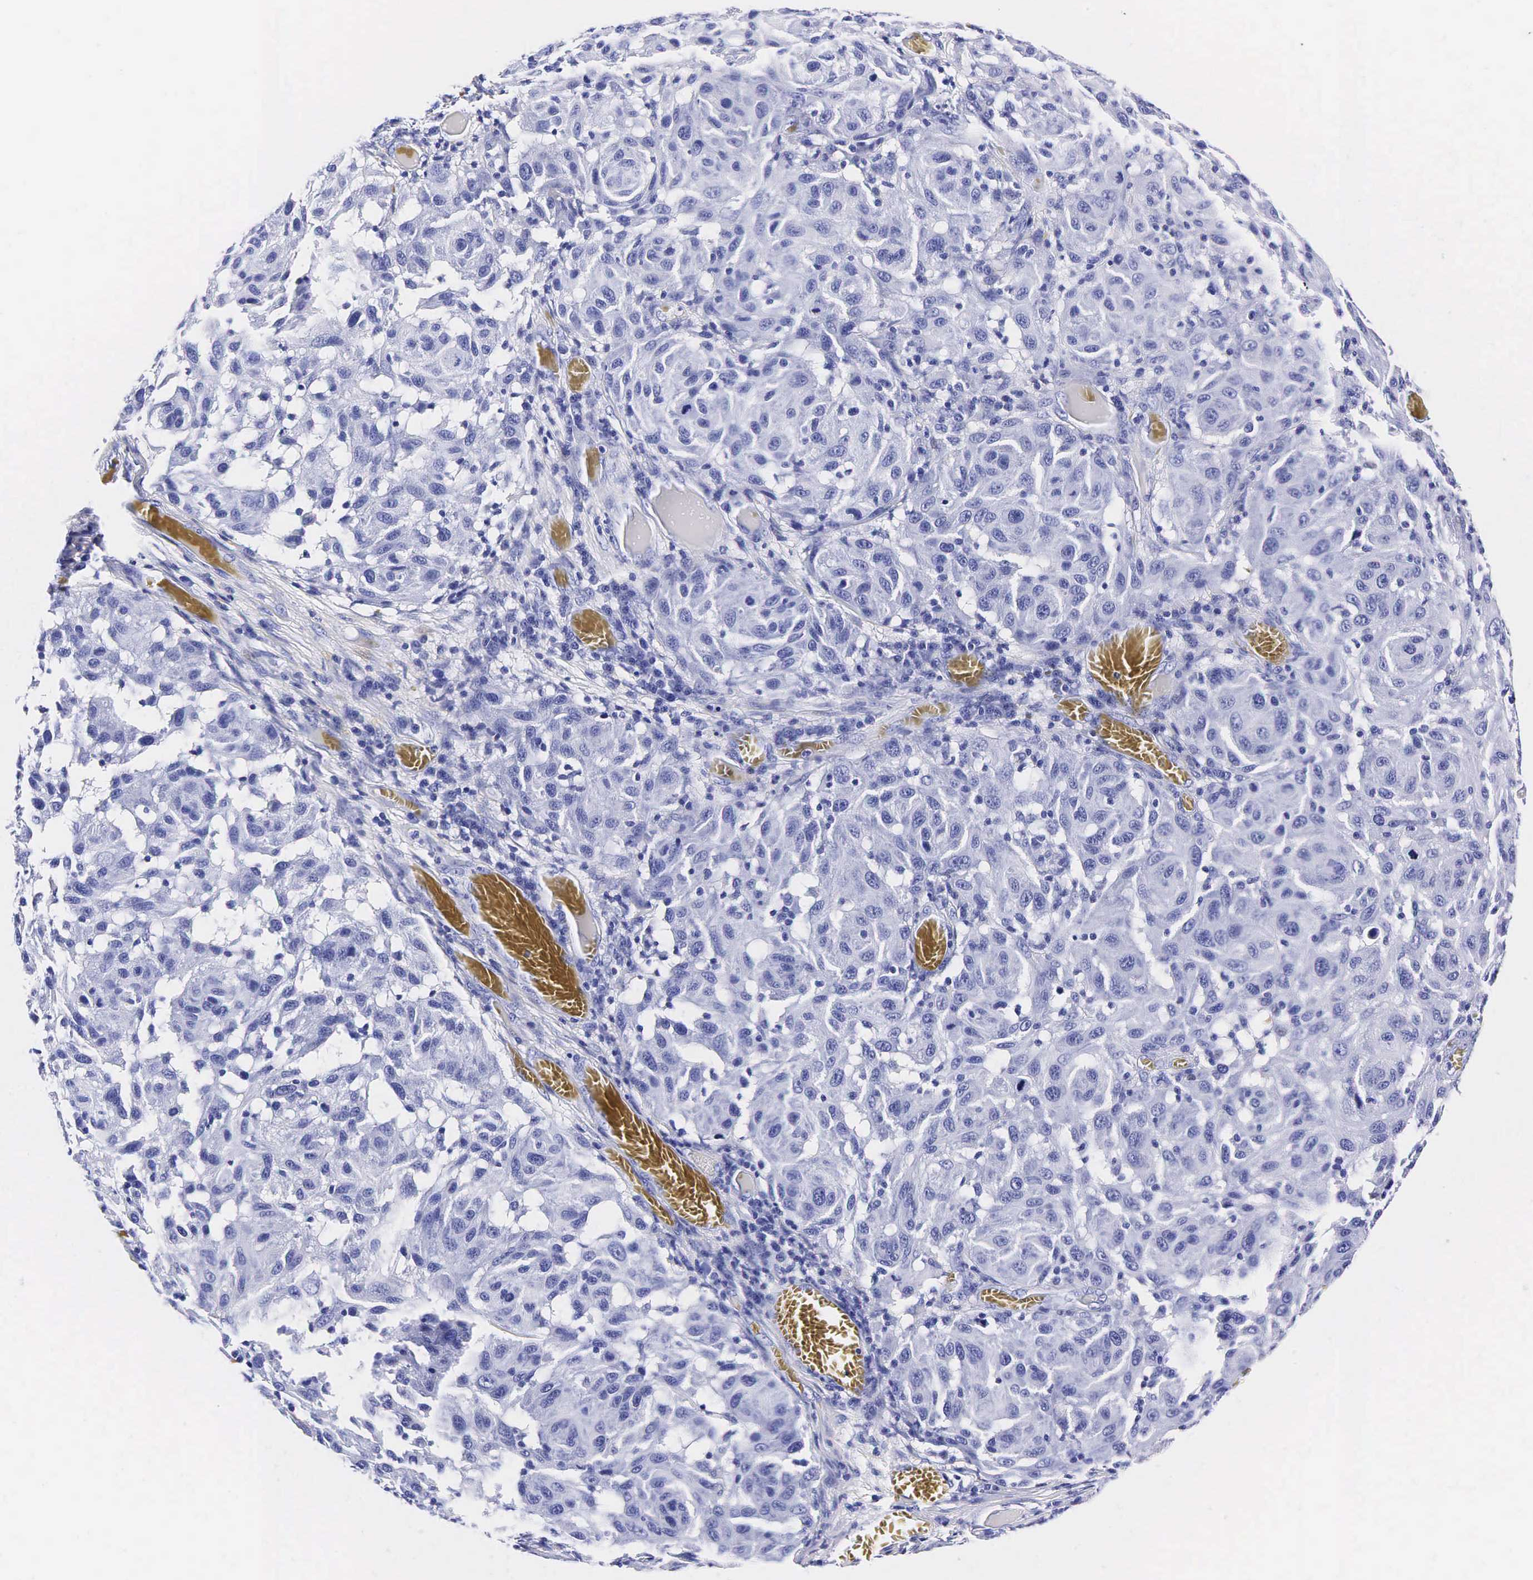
{"staining": {"intensity": "negative", "quantity": "none", "location": "none"}, "tissue": "melanoma", "cell_type": "Tumor cells", "image_type": "cancer", "snomed": [{"axis": "morphology", "description": "Malignant melanoma, NOS"}, {"axis": "topography", "description": "Skin"}], "caption": "IHC histopathology image of human melanoma stained for a protein (brown), which reveals no expression in tumor cells.", "gene": "KLK3", "patient": {"sex": "female", "age": 77}}